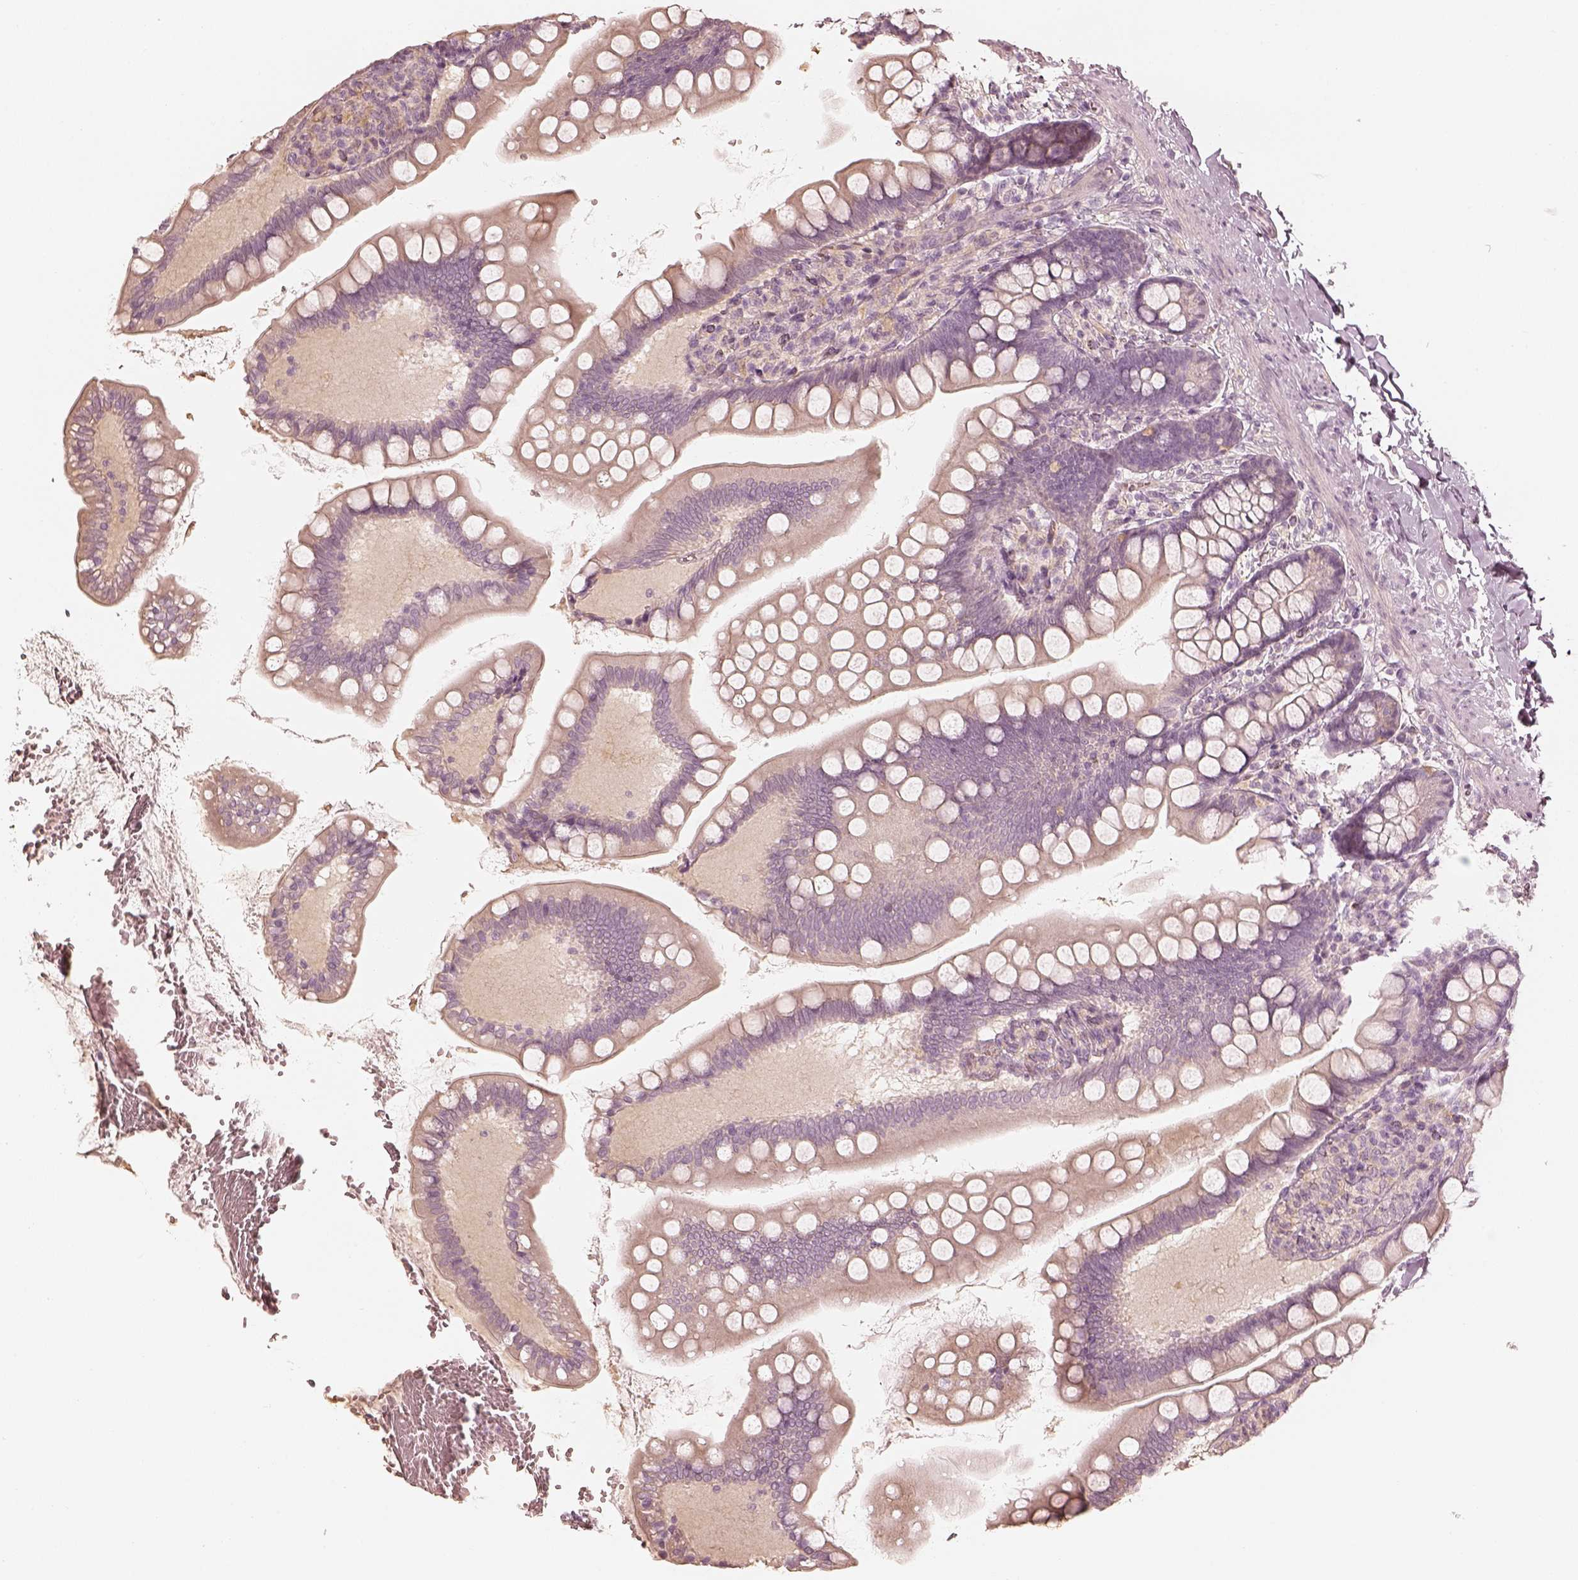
{"staining": {"intensity": "negative", "quantity": "none", "location": "none"}, "tissue": "small intestine", "cell_type": "Glandular cells", "image_type": "normal", "snomed": [{"axis": "morphology", "description": "Normal tissue, NOS"}, {"axis": "topography", "description": "Small intestine"}], "caption": "This is a image of immunohistochemistry (IHC) staining of benign small intestine, which shows no staining in glandular cells.", "gene": "FMNL2", "patient": {"sex": "female", "age": 56}}